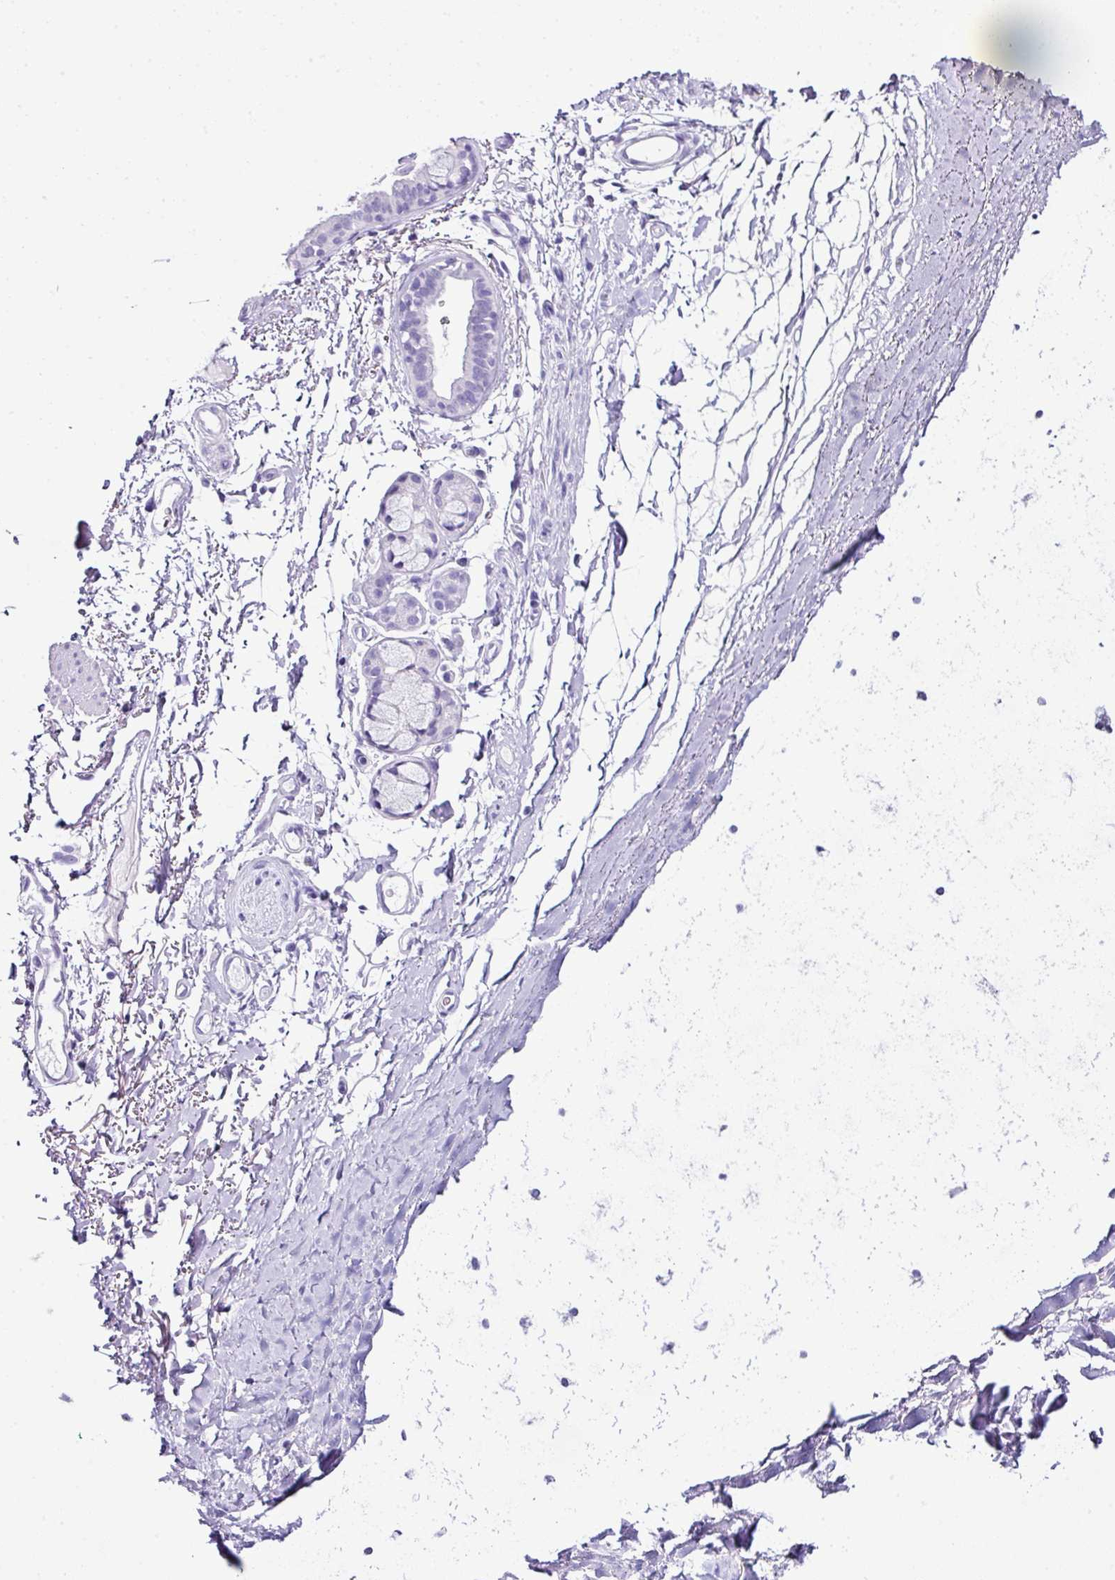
{"staining": {"intensity": "negative", "quantity": "none", "location": "none"}, "tissue": "adipose tissue", "cell_type": "Adipocytes", "image_type": "normal", "snomed": [{"axis": "morphology", "description": "Normal tissue, NOS"}, {"axis": "topography", "description": "Cartilage tissue"}, {"axis": "topography", "description": "Bronchus"}], "caption": "Immunohistochemical staining of unremarkable adipose tissue demonstrates no significant expression in adipocytes.", "gene": "NAPSA", "patient": {"sex": "female", "age": 72}}